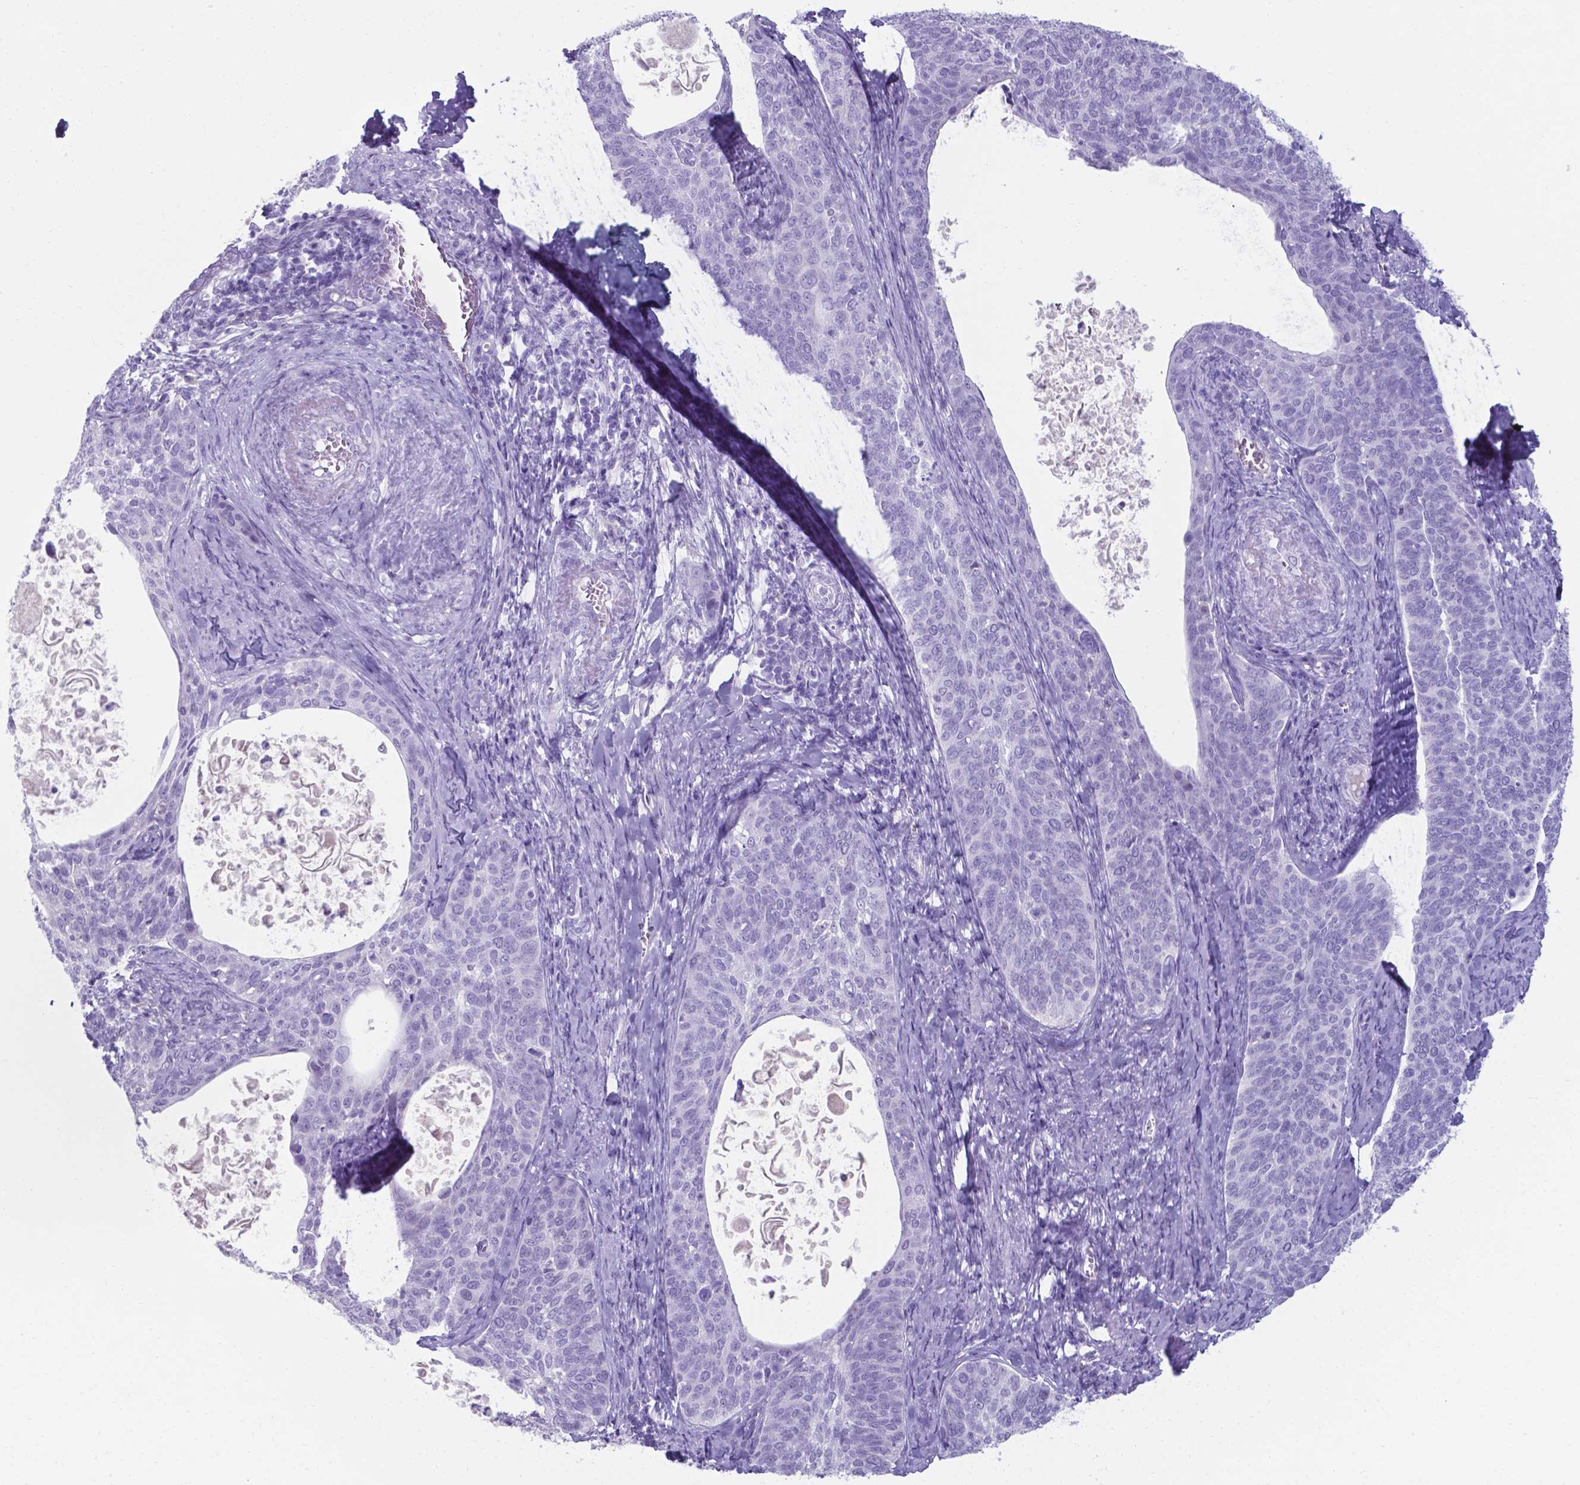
{"staining": {"intensity": "negative", "quantity": "none", "location": "none"}, "tissue": "cervical cancer", "cell_type": "Tumor cells", "image_type": "cancer", "snomed": [{"axis": "morphology", "description": "Squamous cell carcinoma, NOS"}, {"axis": "topography", "description": "Cervix"}], "caption": "Immunohistochemistry histopathology image of neoplastic tissue: human cervical cancer stained with DAB (3,3'-diaminobenzidine) shows no significant protein positivity in tumor cells. (DAB IHC, high magnification).", "gene": "AP5B1", "patient": {"sex": "female", "age": 69}}